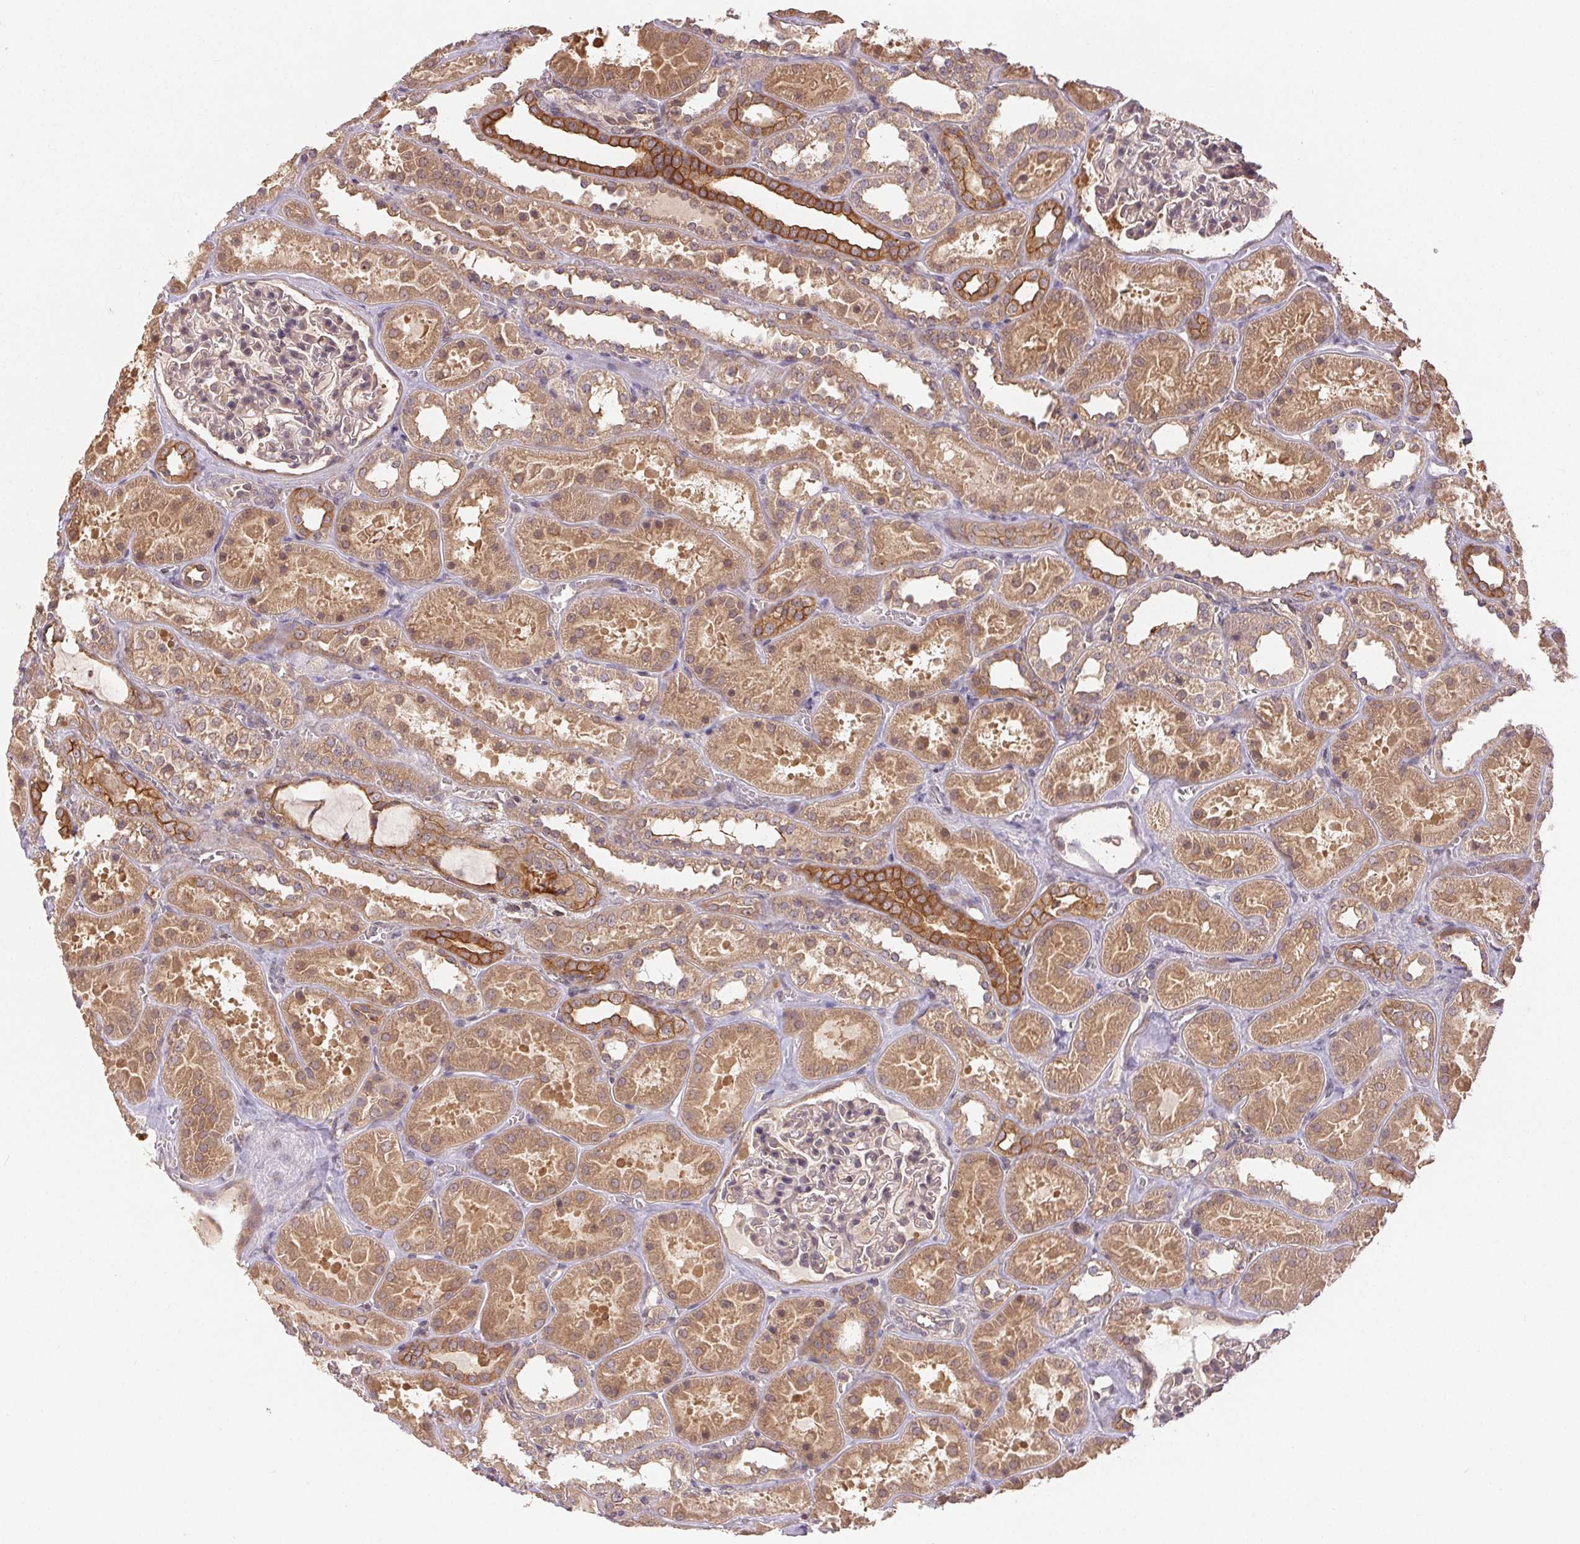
{"staining": {"intensity": "negative", "quantity": "none", "location": "none"}, "tissue": "kidney", "cell_type": "Cells in glomeruli", "image_type": "normal", "snomed": [{"axis": "morphology", "description": "Normal tissue, NOS"}, {"axis": "topography", "description": "Kidney"}], "caption": "Immunohistochemistry of normal kidney displays no positivity in cells in glomeruli. (DAB IHC with hematoxylin counter stain).", "gene": "MAPKAPK2", "patient": {"sex": "female", "age": 41}}